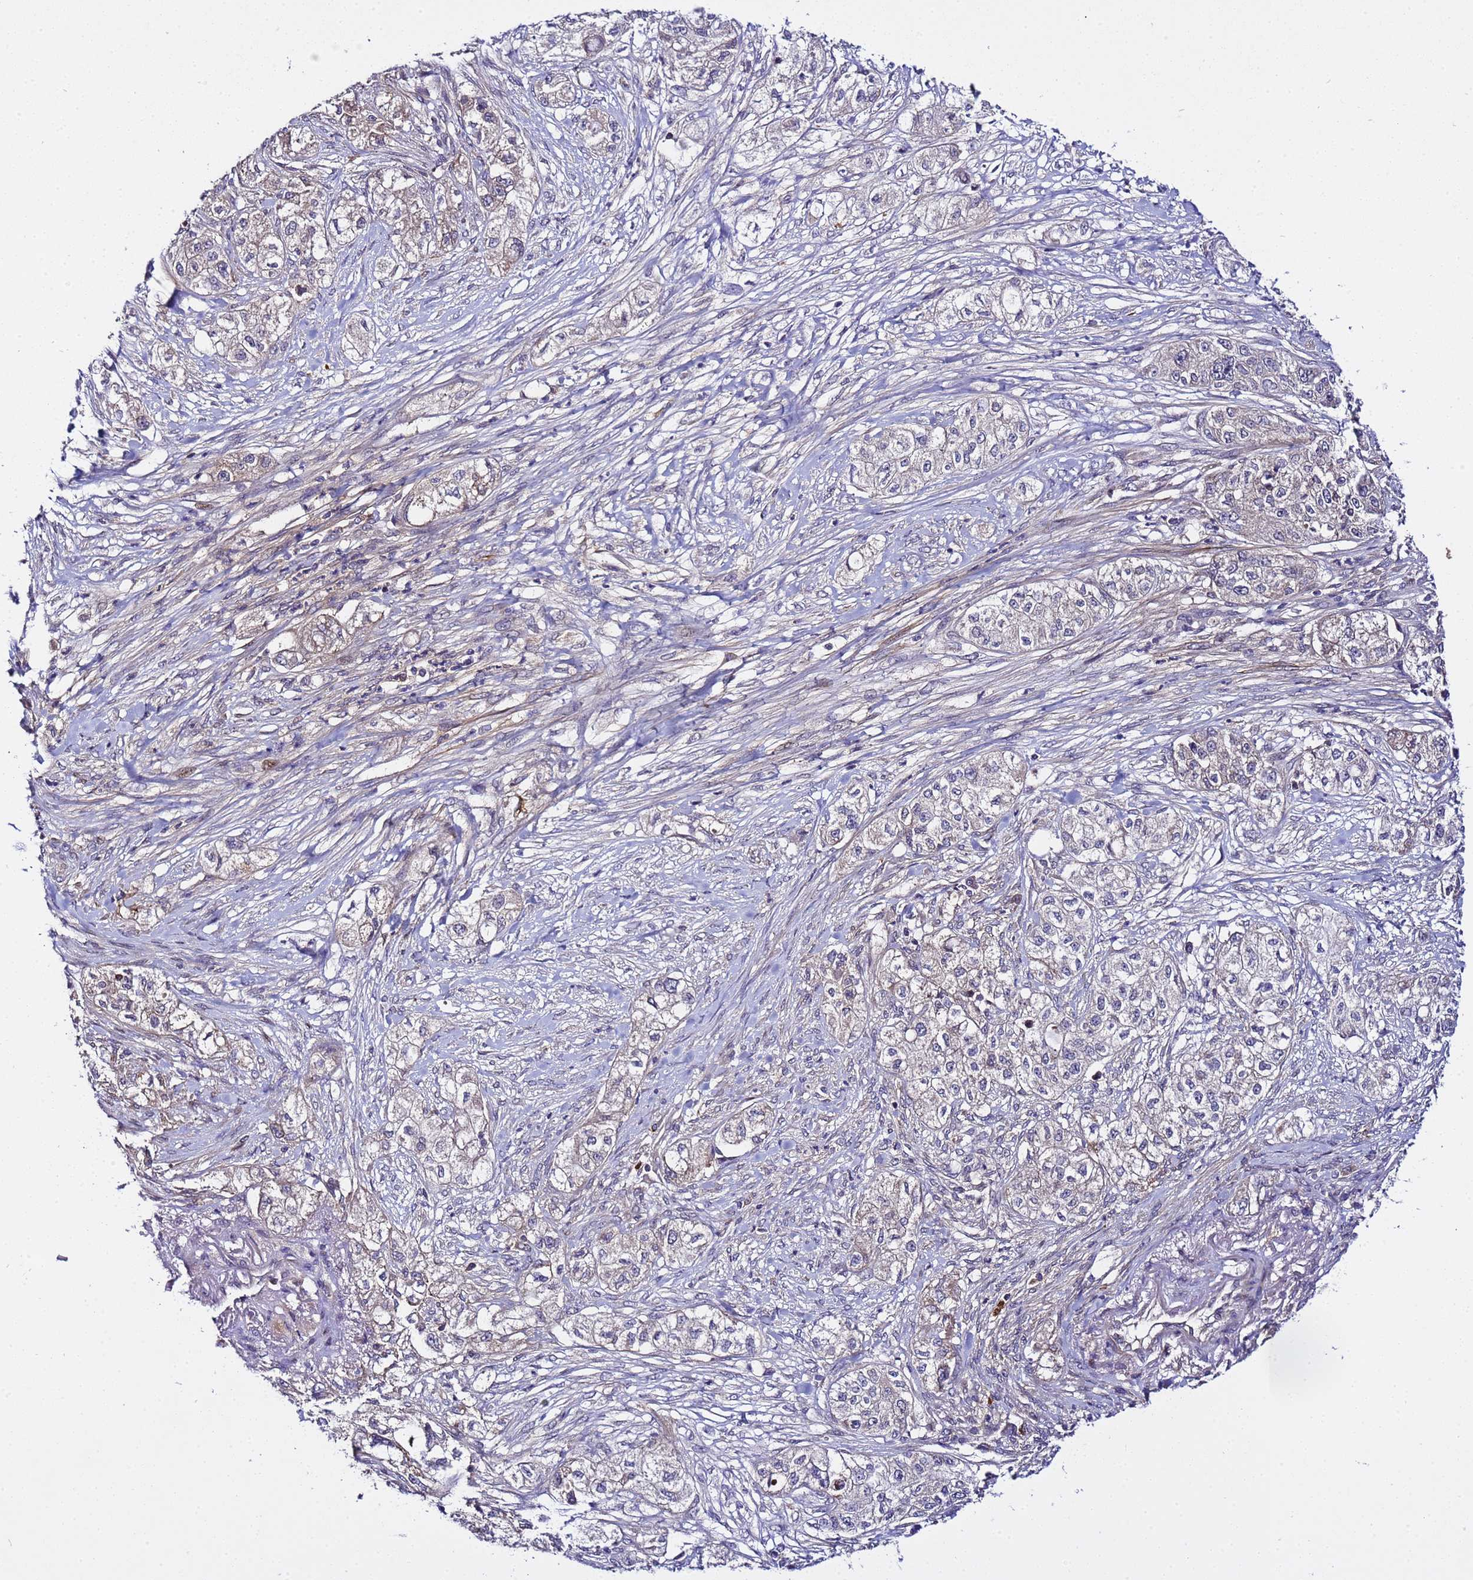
{"staining": {"intensity": "weak", "quantity": "25%-75%", "location": "cytoplasmic/membranous"}, "tissue": "pancreatic cancer", "cell_type": "Tumor cells", "image_type": "cancer", "snomed": [{"axis": "morphology", "description": "Adenocarcinoma, NOS"}, {"axis": "topography", "description": "Pancreas"}], "caption": "Immunohistochemical staining of human adenocarcinoma (pancreatic) displays weak cytoplasmic/membranous protein staining in approximately 25%-75% of tumor cells.", "gene": "PLXDC2", "patient": {"sex": "female", "age": 78}}